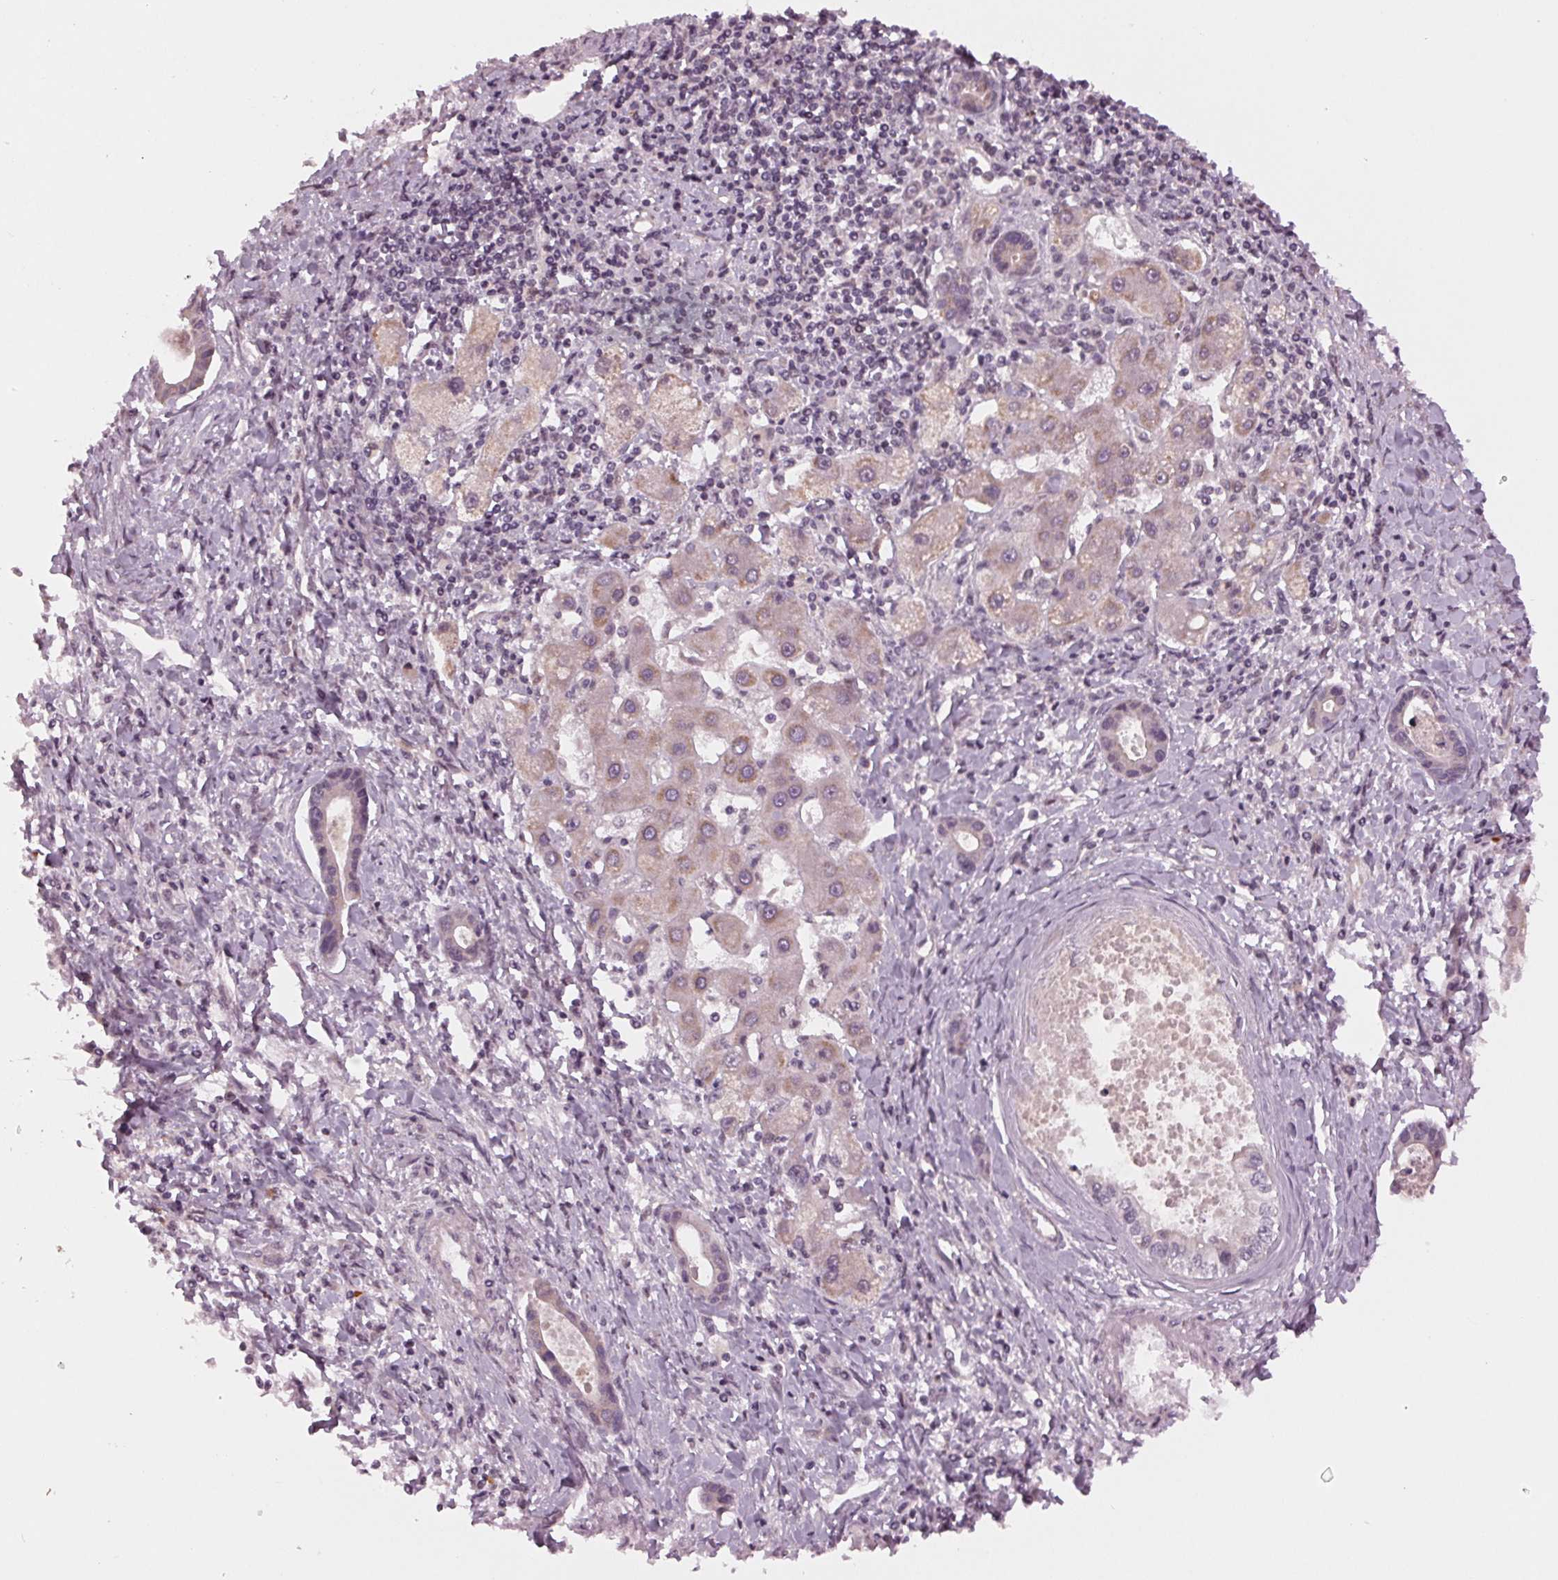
{"staining": {"intensity": "weak", "quantity": "<25%", "location": "cytoplasmic/membranous"}, "tissue": "liver cancer", "cell_type": "Tumor cells", "image_type": "cancer", "snomed": [{"axis": "morphology", "description": "Cholangiocarcinoma"}, {"axis": "topography", "description": "Liver"}], "caption": "This is an IHC micrograph of human cholangiocarcinoma (liver). There is no staining in tumor cells.", "gene": "STAT3", "patient": {"sex": "male", "age": 66}}